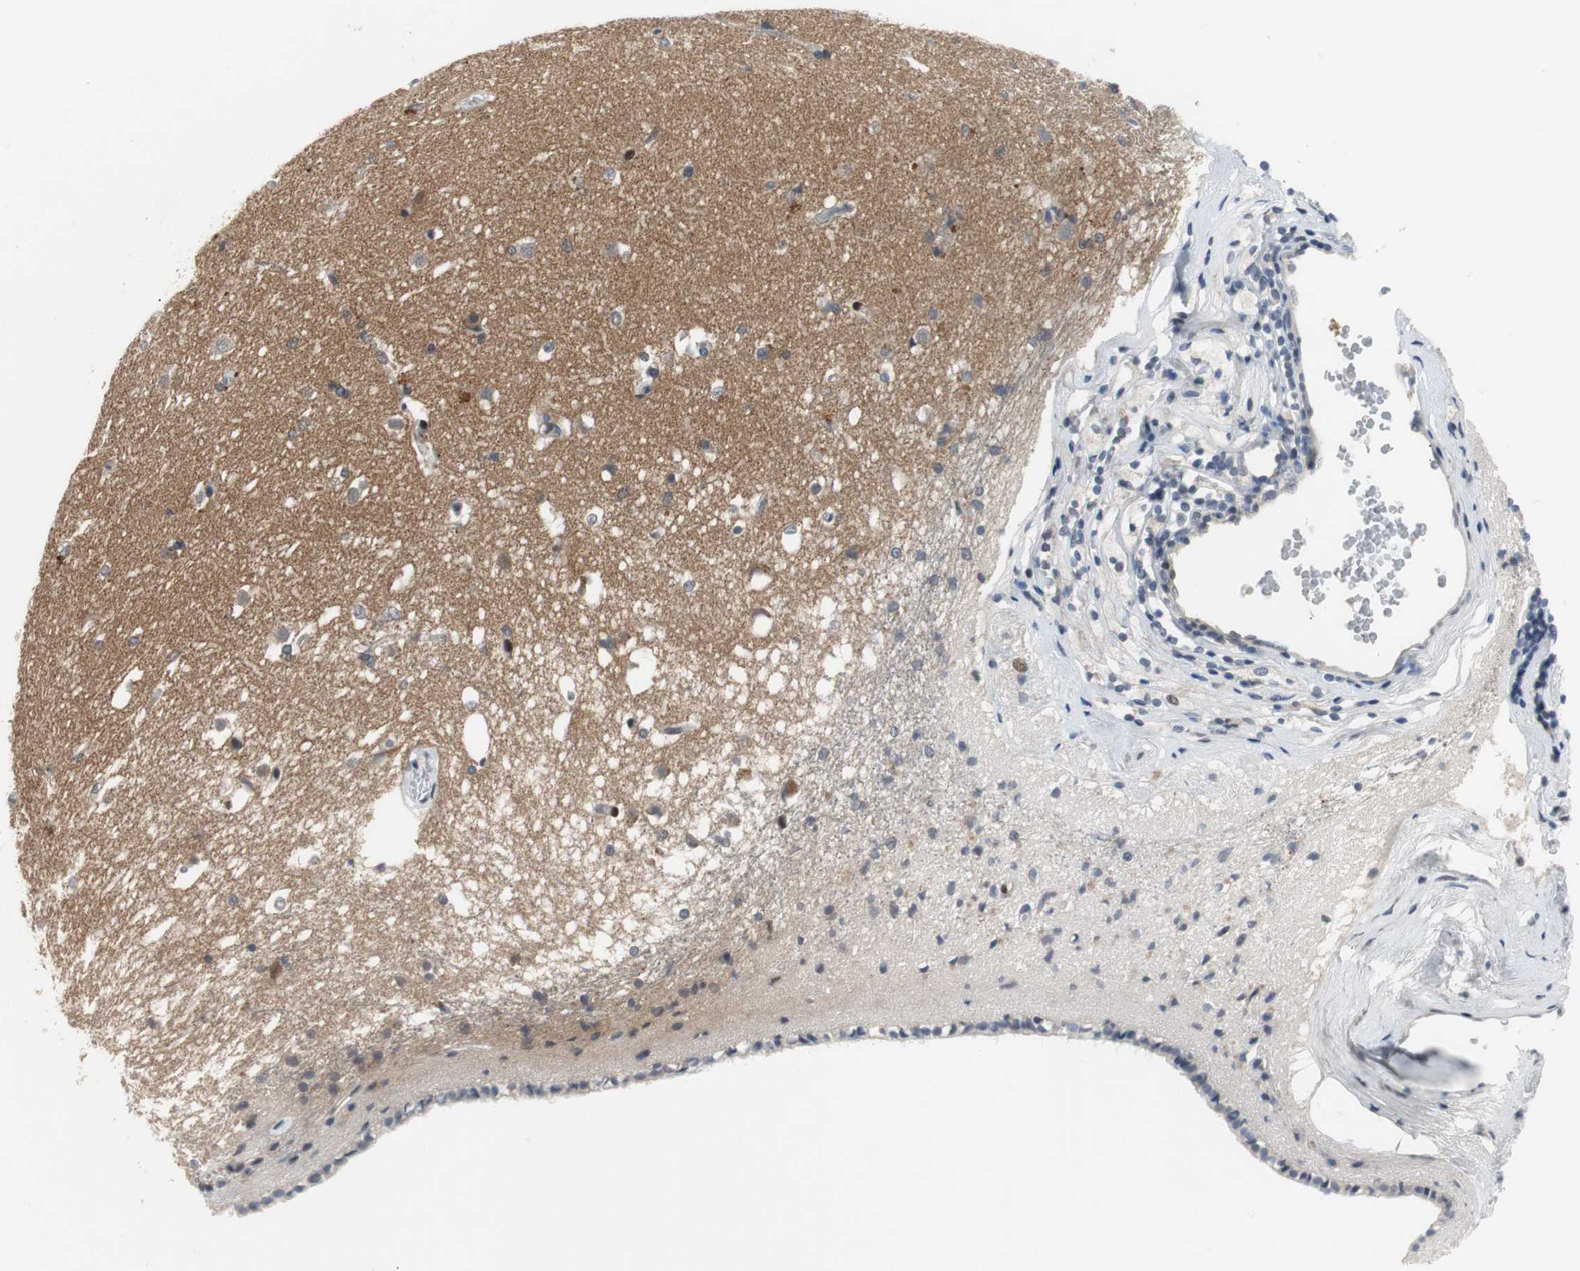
{"staining": {"intensity": "weak", "quantity": "<25%", "location": "cytoplasmic/membranous"}, "tissue": "caudate", "cell_type": "Glial cells", "image_type": "normal", "snomed": [{"axis": "morphology", "description": "Normal tissue, NOS"}, {"axis": "topography", "description": "Lateral ventricle wall"}], "caption": "A high-resolution image shows immunohistochemistry (IHC) staining of unremarkable caudate, which exhibits no significant staining in glial cells.", "gene": "MAP2K4", "patient": {"sex": "female", "age": 19}}